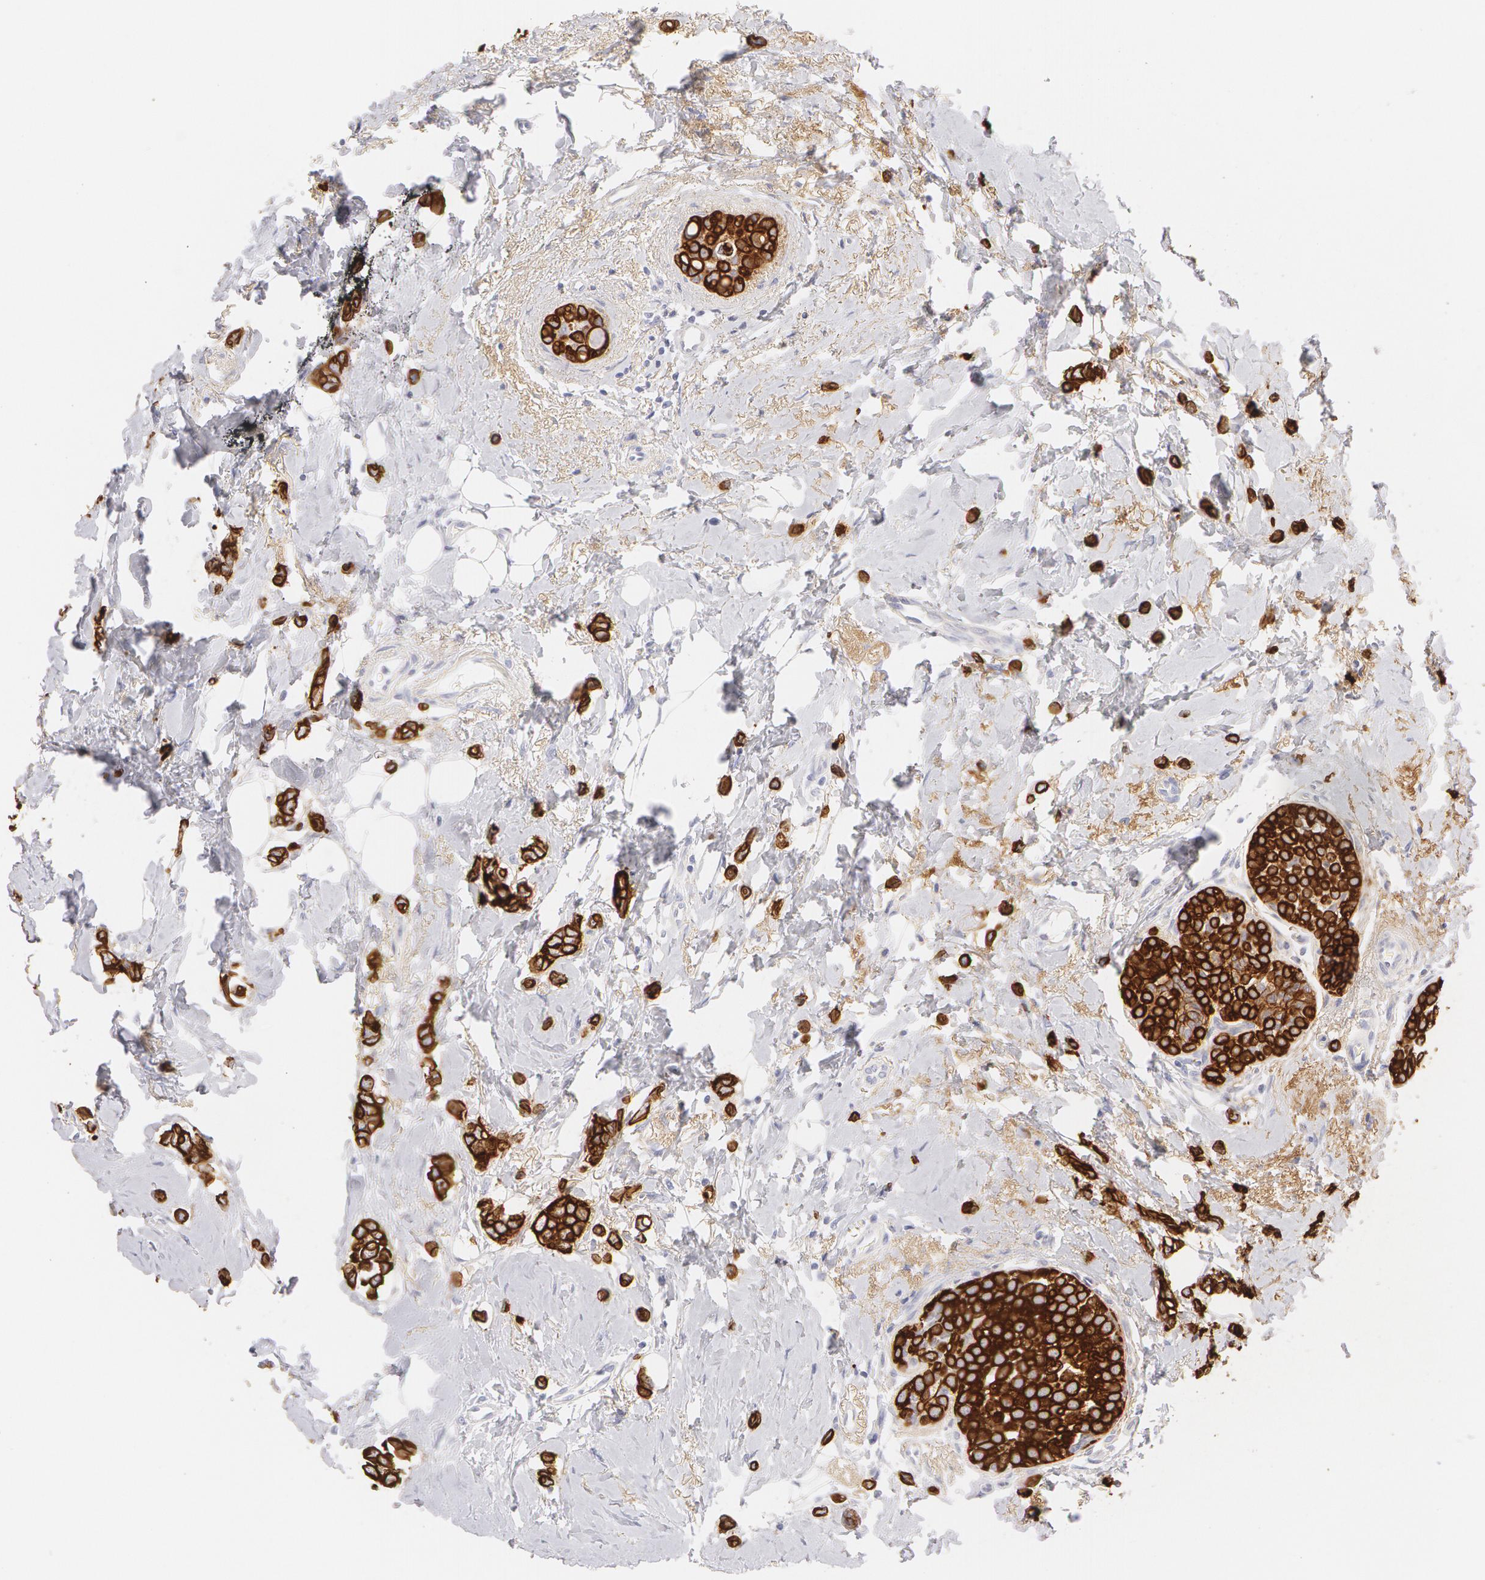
{"staining": {"intensity": "strong", "quantity": ">75%", "location": "cytoplasmic/membranous"}, "tissue": "breast cancer", "cell_type": "Tumor cells", "image_type": "cancer", "snomed": [{"axis": "morphology", "description": "Duct carcinoma"}, {"axis": "topography", "description": "Breast"}], "caption": "A high-resolution image shows IHC staining of breast intraductal carcinoma, which displays strong cytoplasmic/membranous positivity in approximately >75% of tumor cells.", "gene": "KRT8", "patient": {"sex": "female", "age": 72}}